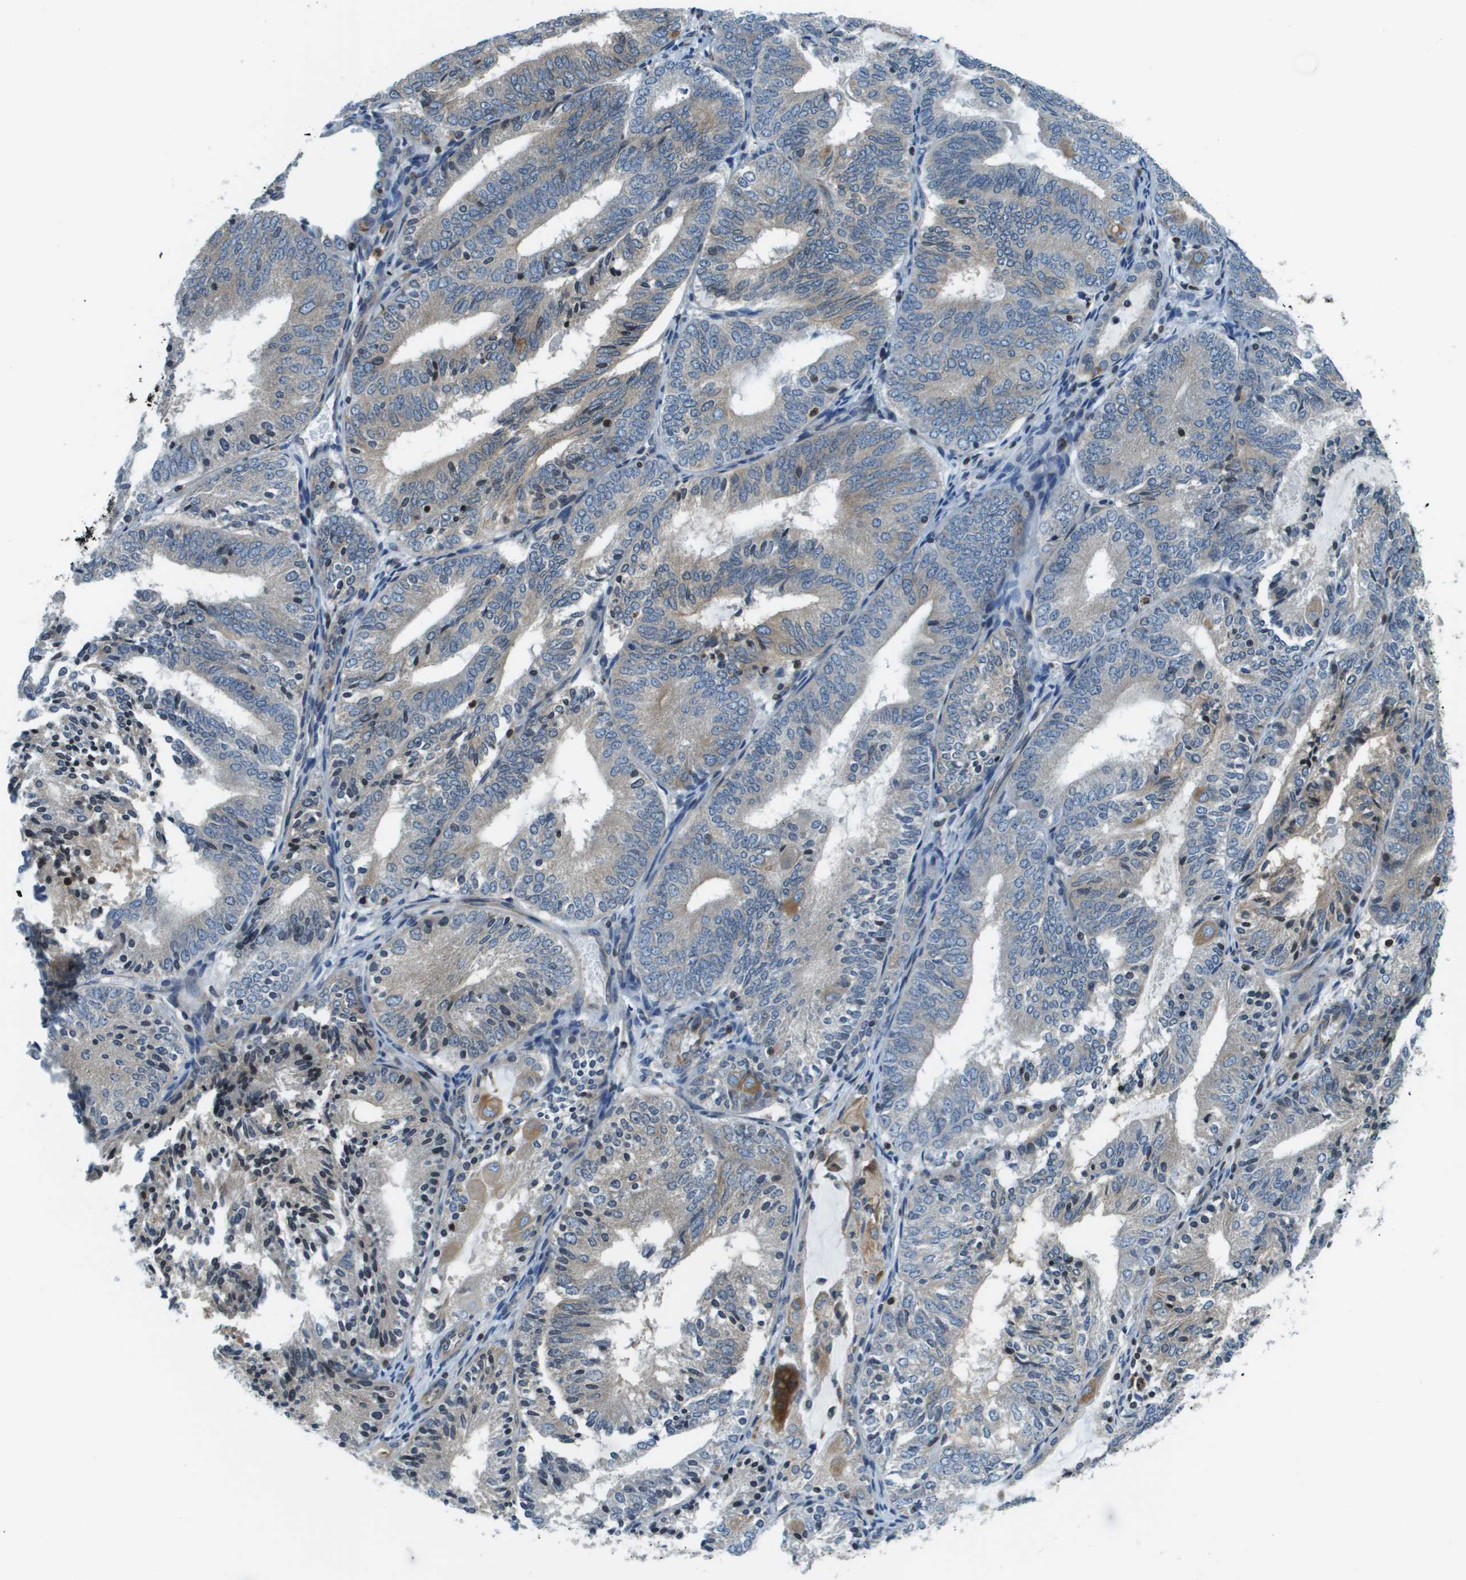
{"staining": {"intensity": "moderate", "quantity": "<25%", "location": "cytoplasmic/membranous"}, "tissue": "endometrial cancer", "cell_type": "Tumor cells", "image_type": "cancer", "snomed": [{"axis": "morphology", "description": "Adenocarcinoma, NOS"}, {"axis": "topography", "description": "Endometrium"}], "caption": "There is low levels of moderate cytoplasmic/membranous positivity in tumor cells of adenocarcinoma (endometrial), as demonstrated by immunohistochemical staining (brown color).", "gene": "ESYT1", "patient": {"sex": "female", "age": 81}}